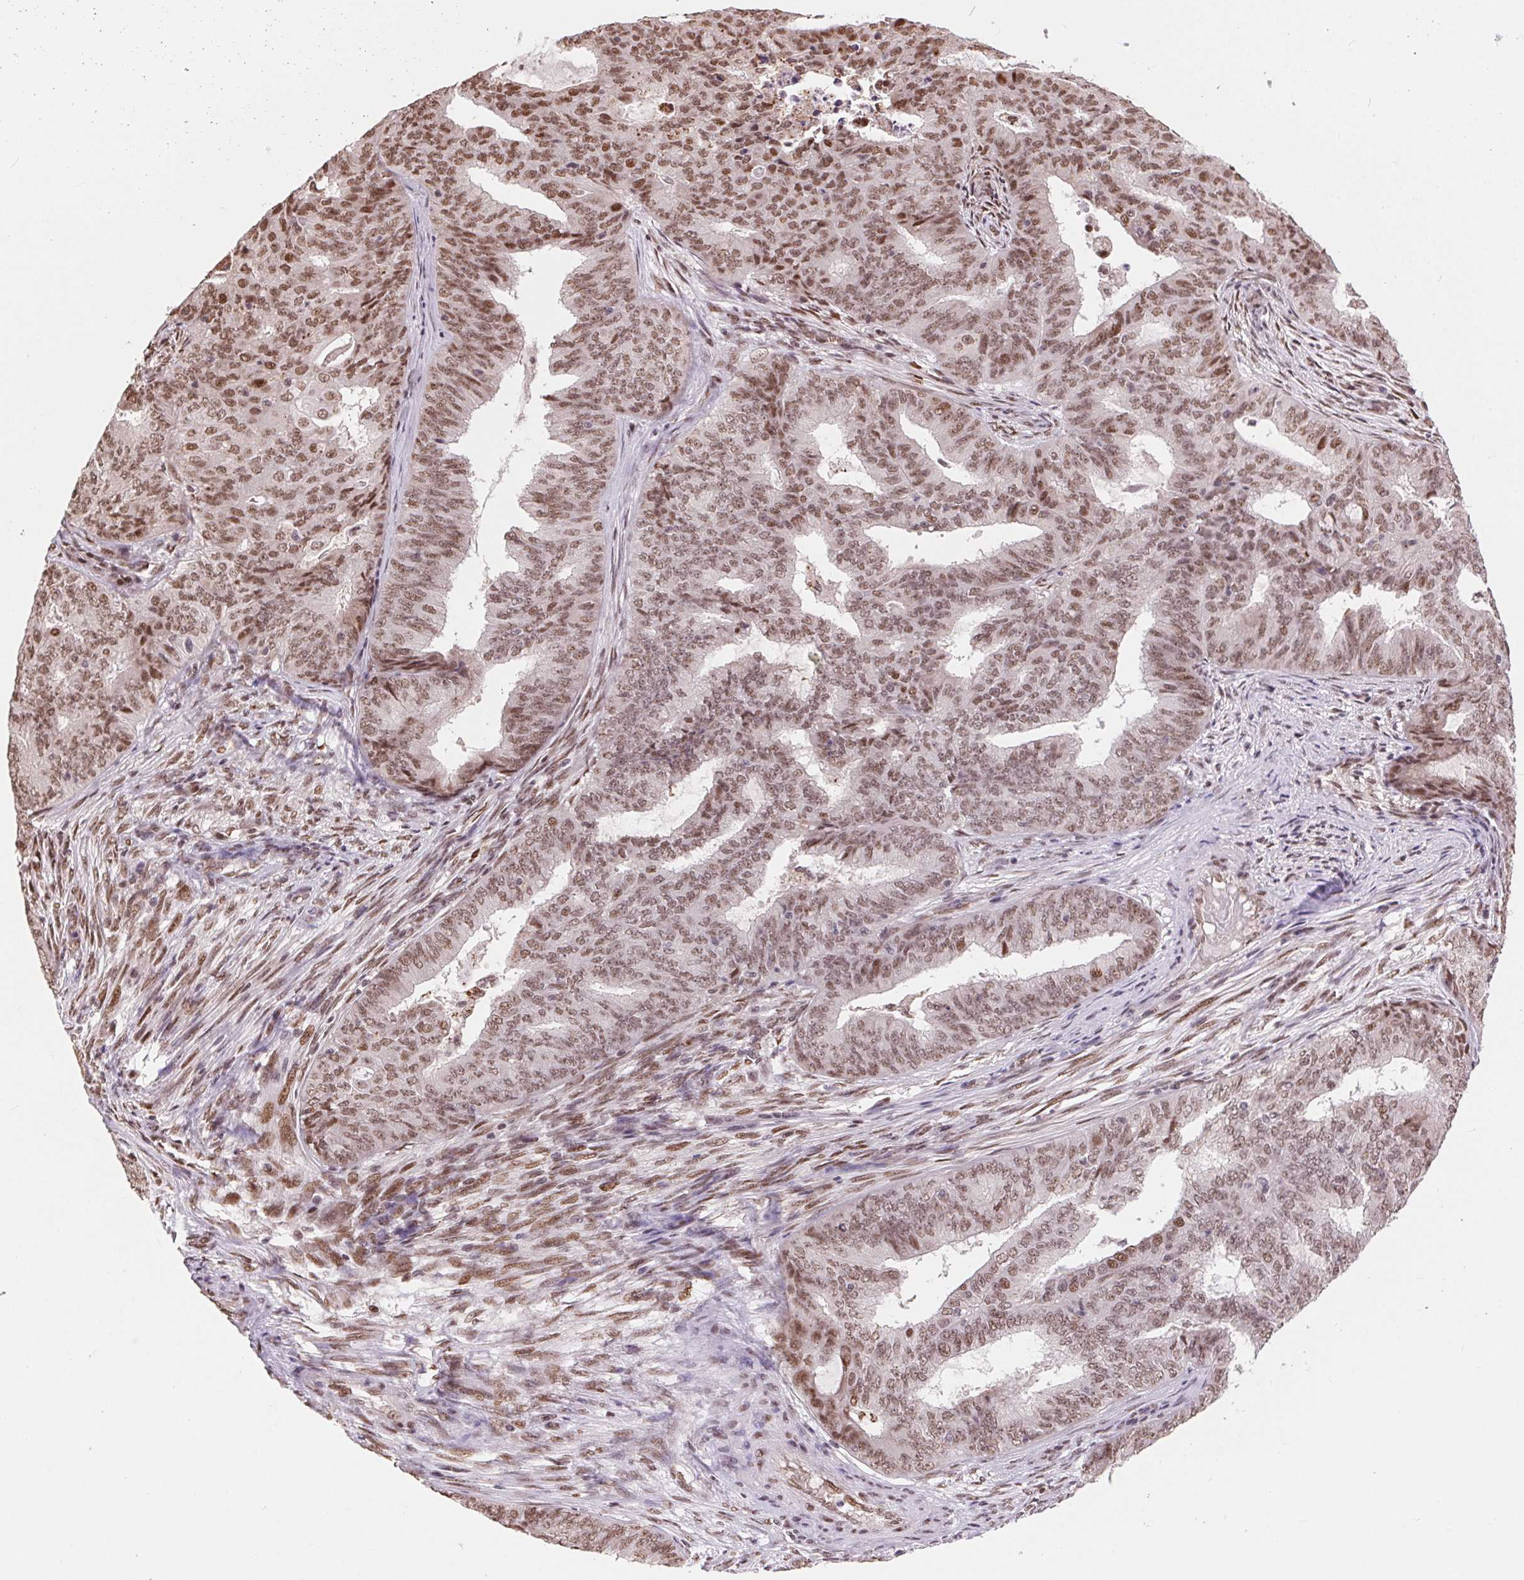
{"staining": {"intensity": "moderate", "quantity": ">75%", "location": "nuclear"}, "tissue": "endometrial cancer", "cell_type": "Tumor cells", "image_type": "cancer", "snomed": [{"axis": "morphology", "description": "Adenocarcinoma, NOS"}, {"axis": "topography", "description": "Endometrium"}], "caption": "Human endometrial adenocarcinoma stained with a protein marker displays moderate staining in tumor cells.", "gene": "RAD23A", "patient": {"sex": "female", "age": 62}}